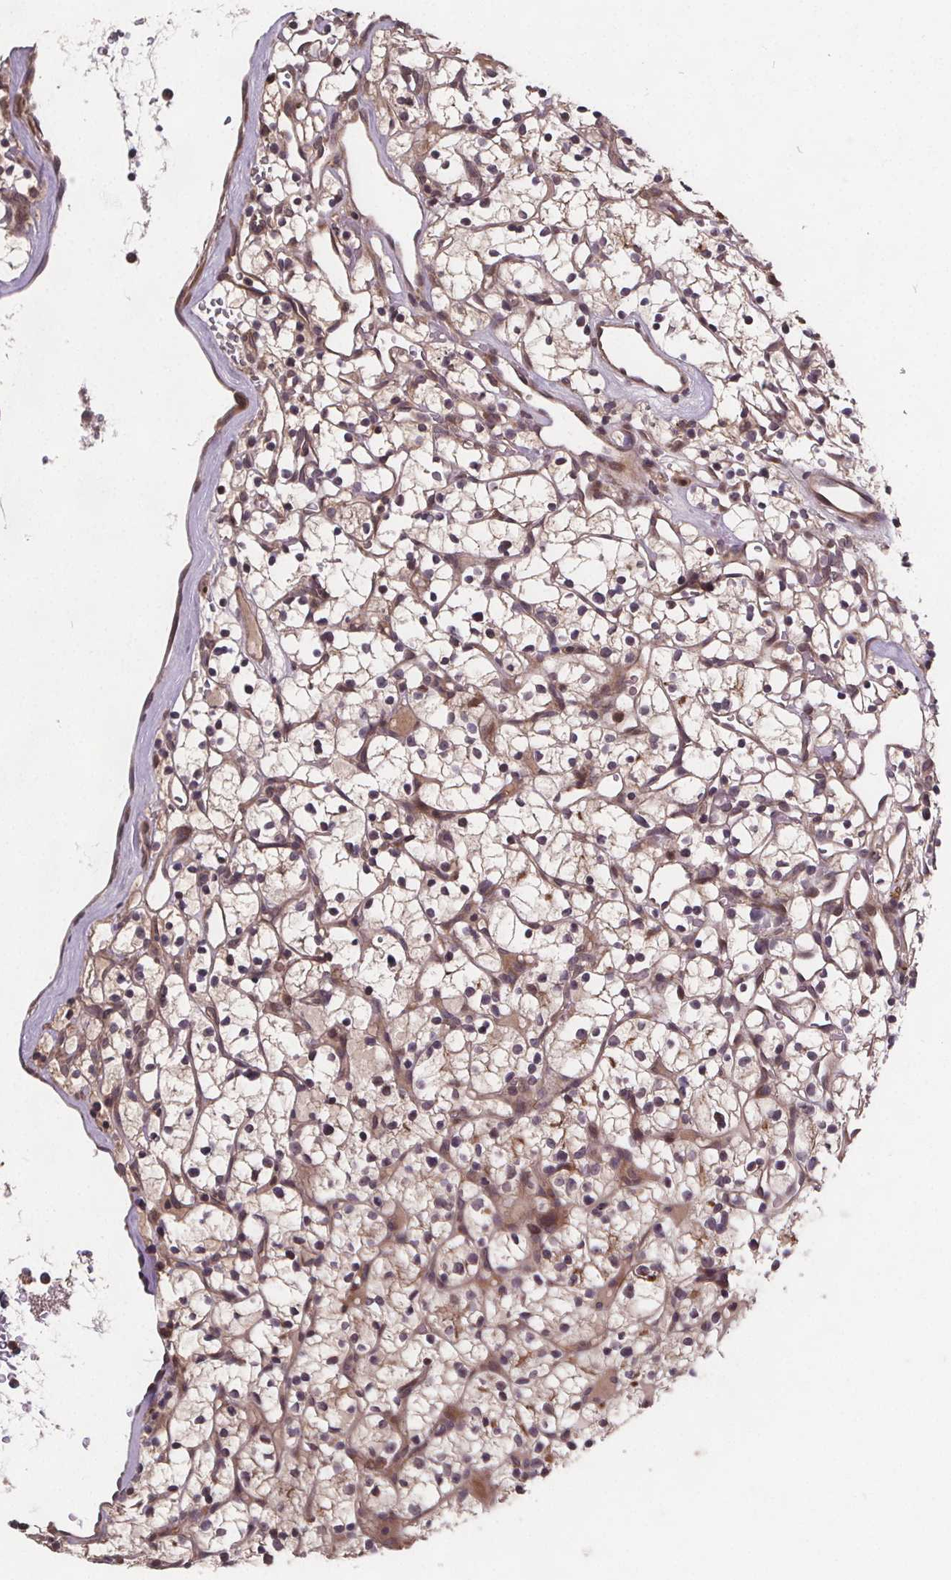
{"staining": {"intensity": "weak", "quantity": "<25%", "location": "cytoplasmic/membranous"}, "tissue": "renal cancer", "cell_type": "Tumor cells", "image_type": "cancer", "snomed": [{"axis": "morphology", "description": "Adenocarcinoma, NOS"}, {"axis": "topography", "description": "Kidney"}], "caption": "Tumor cells show no significant protein expression in renal cancer (adenocarcinoma).", "gene": "USP9X", "patient": {"sex": "female", "age": 64}}